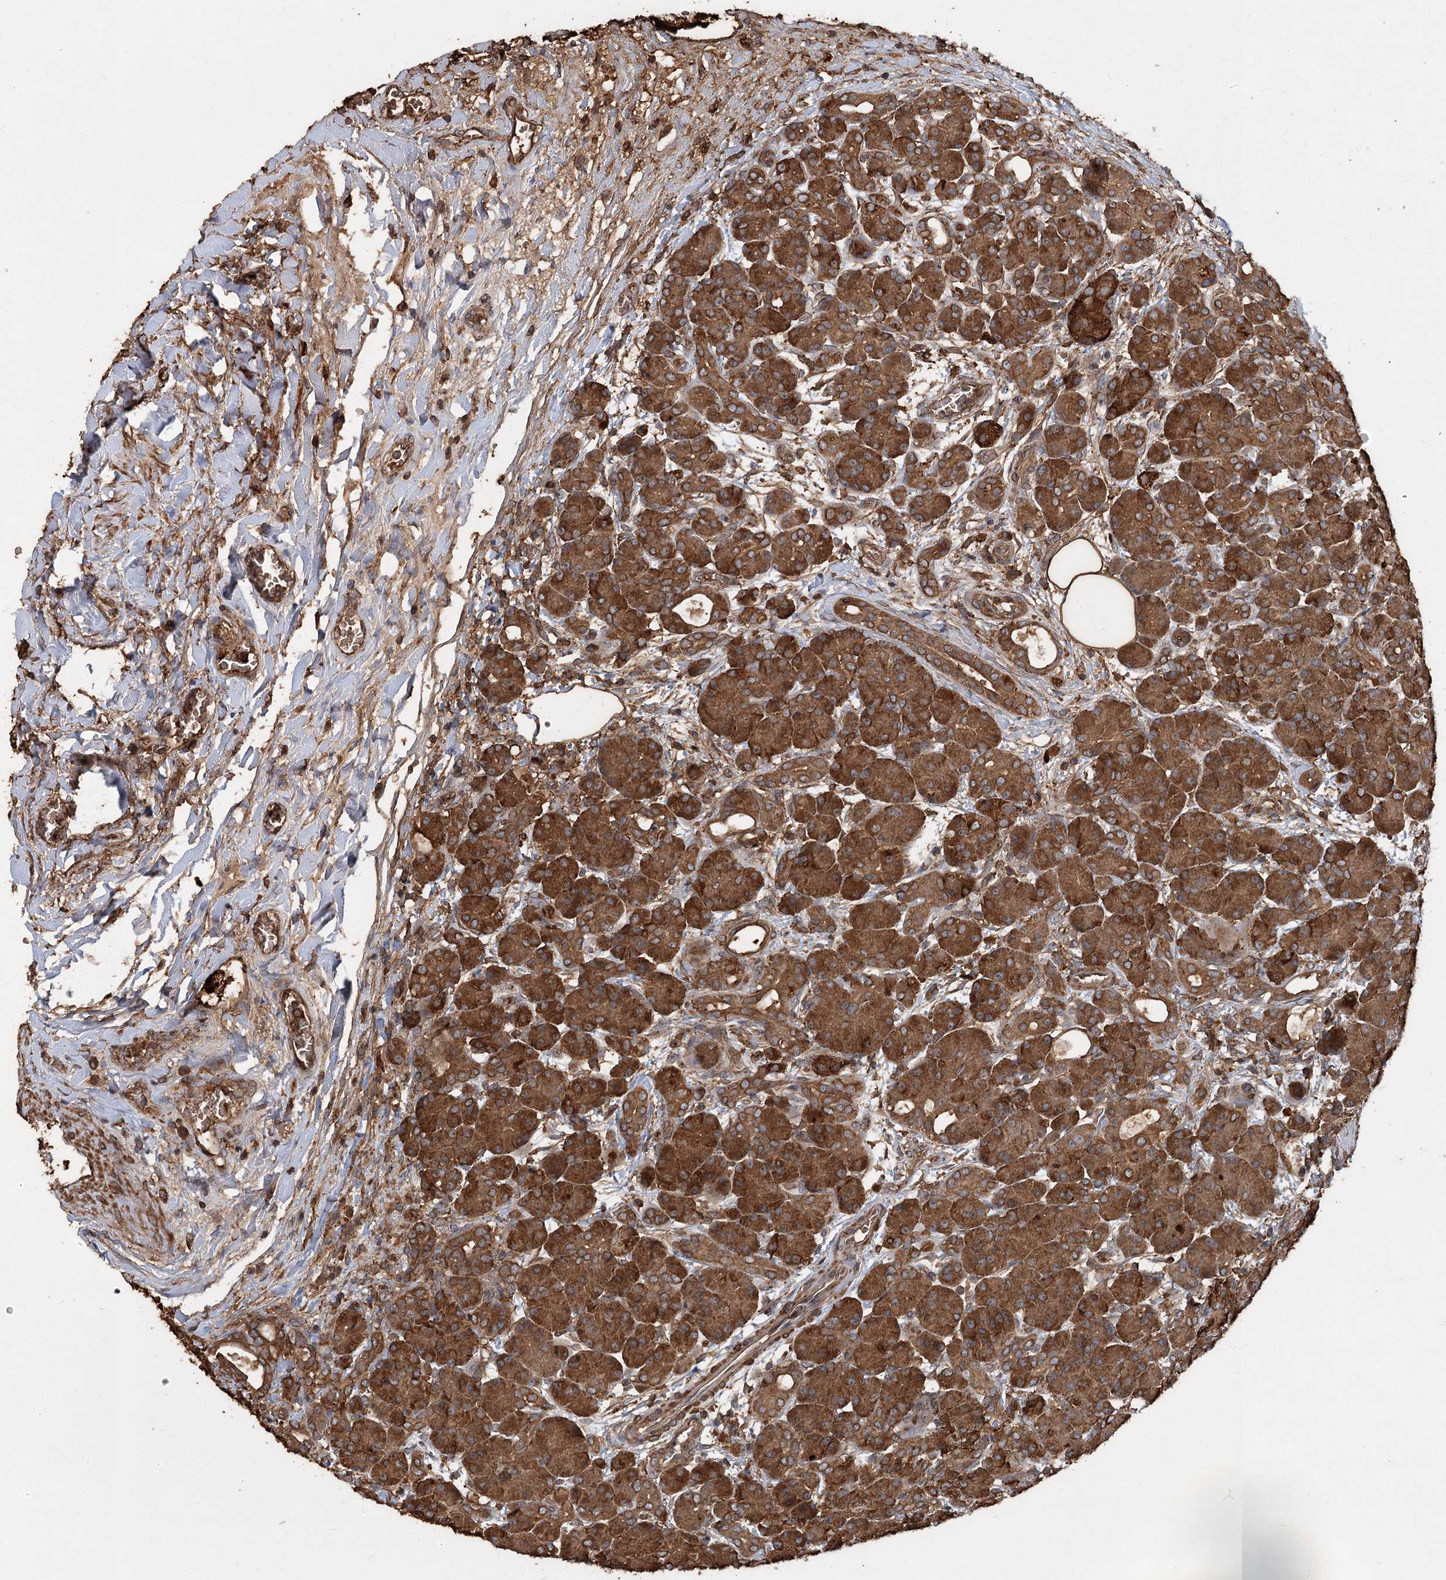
{"staining": {"intensity": "strong", "quantity": ">75%", "location": "cytoplasmic/membranous"}, "tissue": "pancreas", "cell_type": "Exocrine glandular cells", "image_type": "normal", "snomed": [{"axis": "morphology", "description": "Normal tissue, NOS"}, {"axis": "topography", "description": "Pancreas"}], "caption": "This micrograph displays benign pancreas stained with immunohistochemistry to label a protein in brown. The cytoplasmic/membranous of exocrine glandular cells show strong positivity for the protein. Nuclei are counter-stained blue.", "gene": "PIK3C2A", "patient": {"sex": "male", "age": 63}}